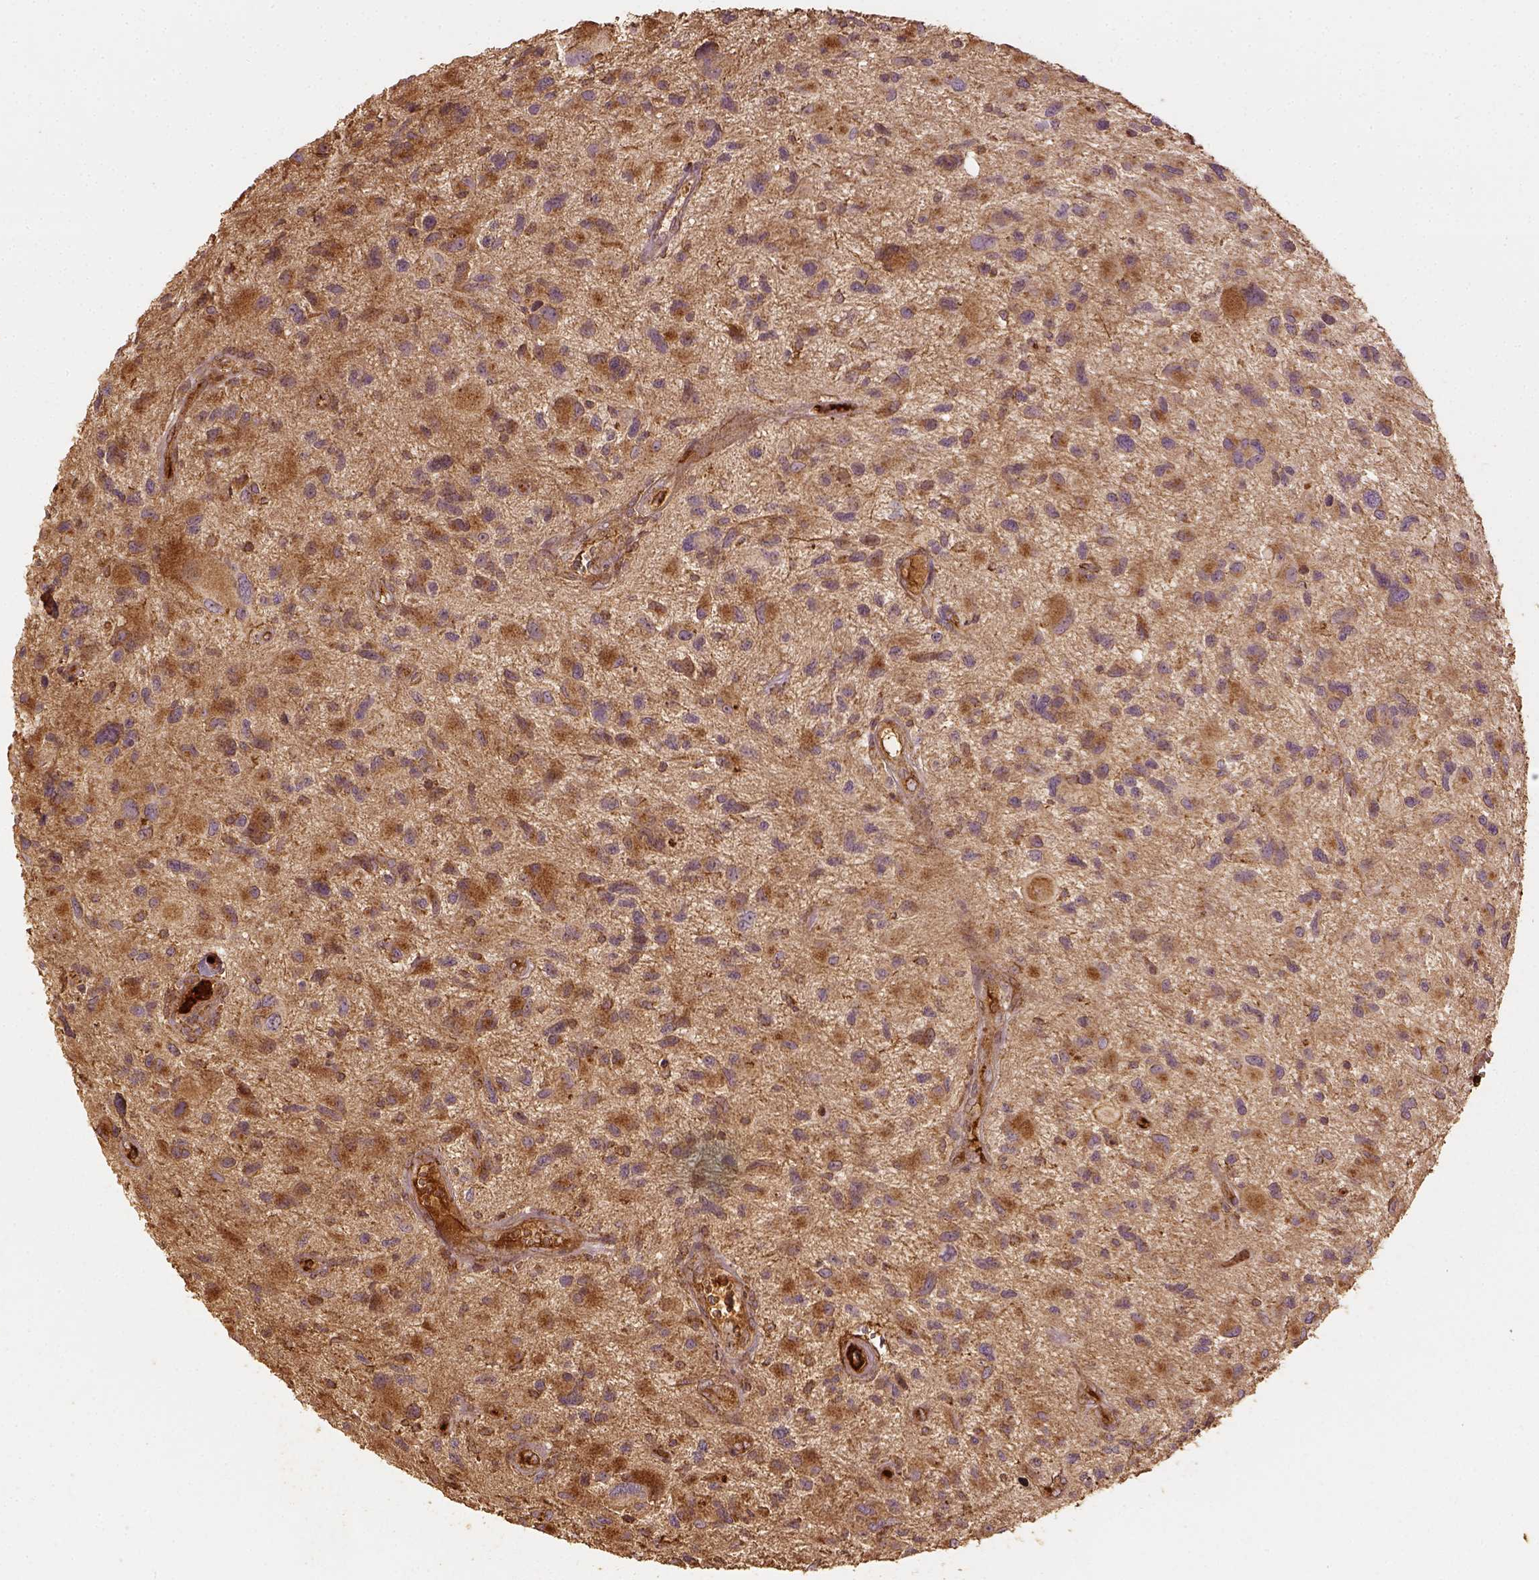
{"staining": {"intensity": "moderate", "quantity": "25%-75%", "location": "cytoplasmic/membranous"}, "tissue": "glioma", "cell_type": "Tumor cells", "image_type": "cancer", "snomed": [{"axis": "morphology", "description": "Glioma, malignant, NOS"}, {"axis": "morphology", "description": "Glioma, malignant, High grade"}, {"axis": "topography", "description": "Brain"}], "caption": "Immunohistochemistry (DAB (3,3'-diaminobenzidine)) staining of glioma reveals moderate cytoplasmic/membranous protein positivity in about 25%-75% of tumor cells.", "gene": "VEGFA", "patient": {"sex": "female", "age": 71}}